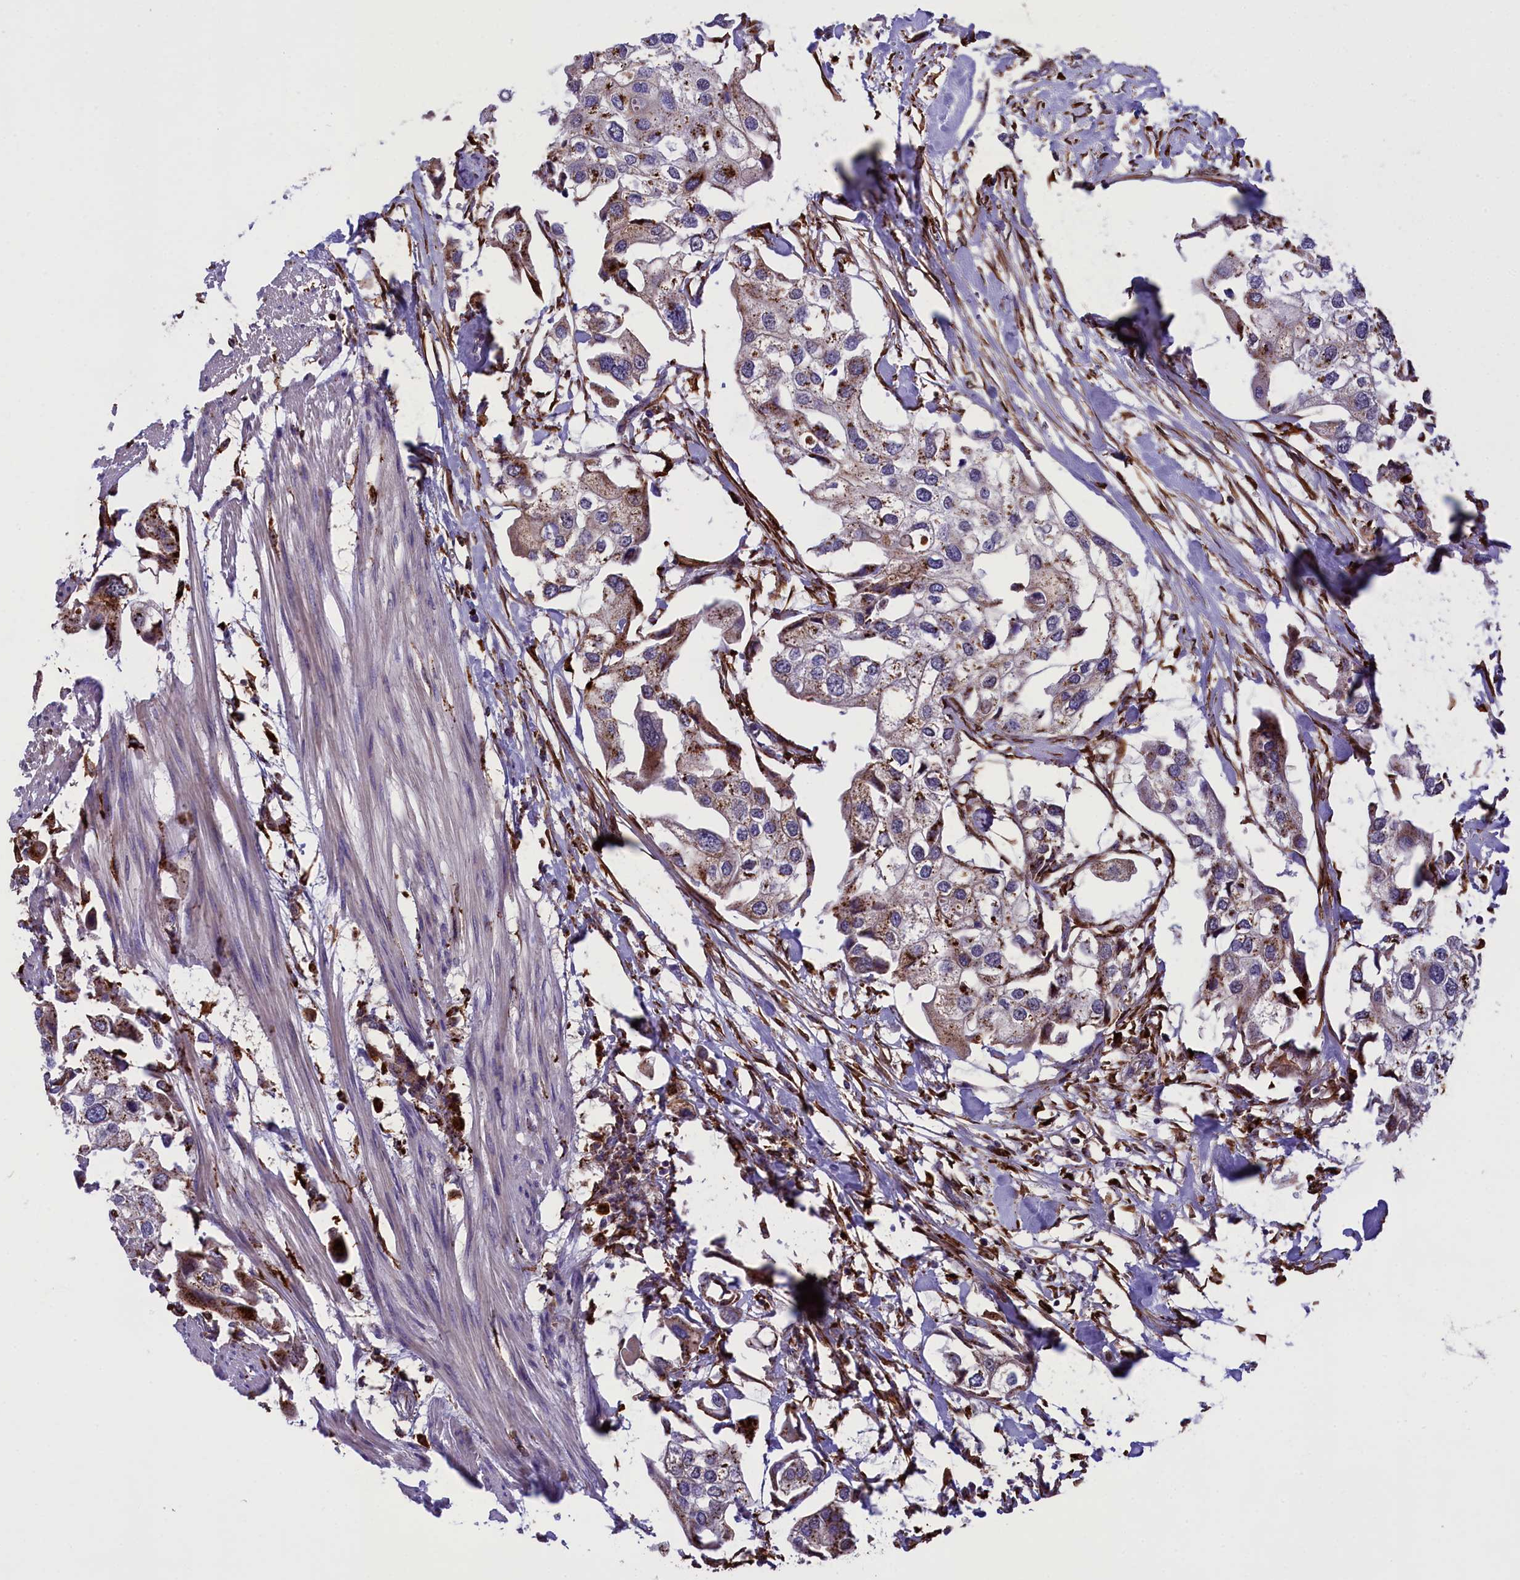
{"staining": {"intensity": "moderate", "quantity": "<25%", "location": "cytoplasmic/membranous"}, "tissue": "urothelial cancer", "cell_type": "Tumor cells", "image_type": "cancer", "snomed": [{"axis": "morphology", "description": "Urothelial carcinoma, High grade"}, {"axis": "topography", "description": "Urinary bladder"}], "caption": "The micrograph displays staining of high-grade urothelial carcinoma, revealing moderate cytoplasmic/membranous protein positivity (brown color) within tumor cells.", "gene": "MAN2B1", "patient": {"sex": "male", "age": 64}}